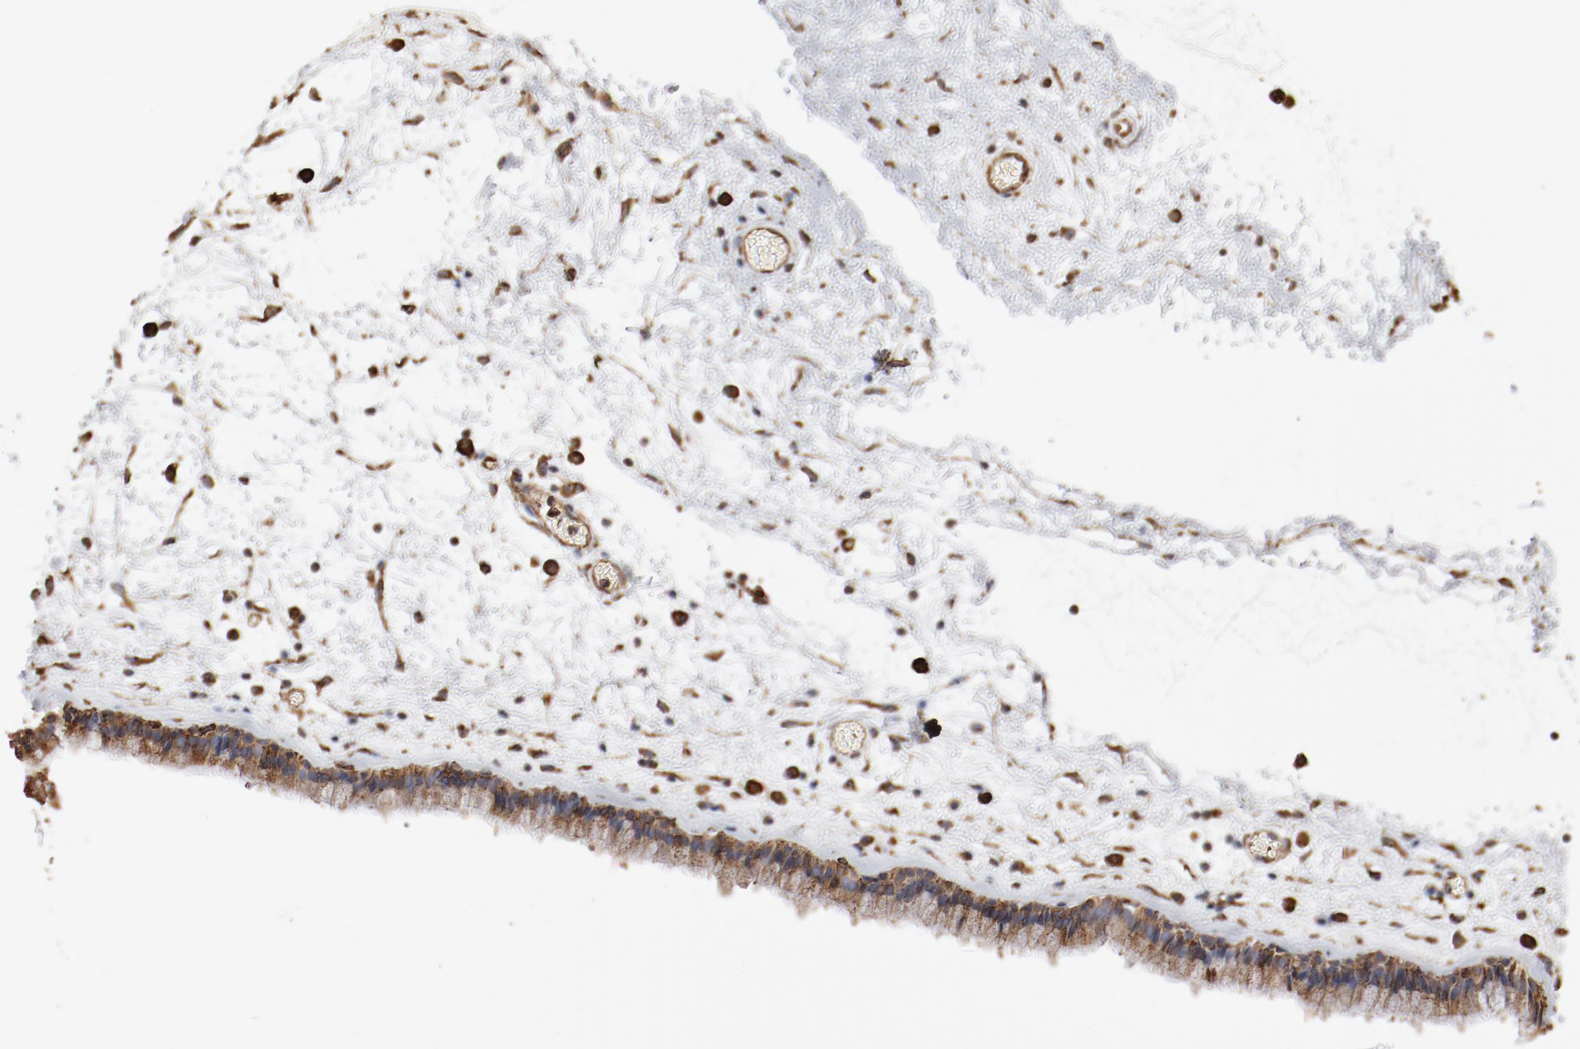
{"staining": {"intensity": "moderate", "quantity": ">75%", "location": "cytoplasmic/membranous"}, "tissue": "nasopharynx", "cell_type": "Respiratory epithelial cells", "image_type": "normal", "snomed": [{"axis": "morphology", "description": "Normal tissue, NOS"}, {"axis": "morphology", "description": "Inflammation, NOS"}, {"axis": "topography", "description": "Nasopharynx"}], "caption": "Brown immunohistochemical staining in benign nasopharynx exhibits moderate cytoplasmic/membranous expression in approximately >75% of respiratory epithelial cells. The staining was performed using DAB to visualize the protein expression in brown, while the nuclei were stained in blue with hematoxylin (Magnification: 20x).", "gene": "PDIA3", "patient": {"sex": "male", "age": 48}}